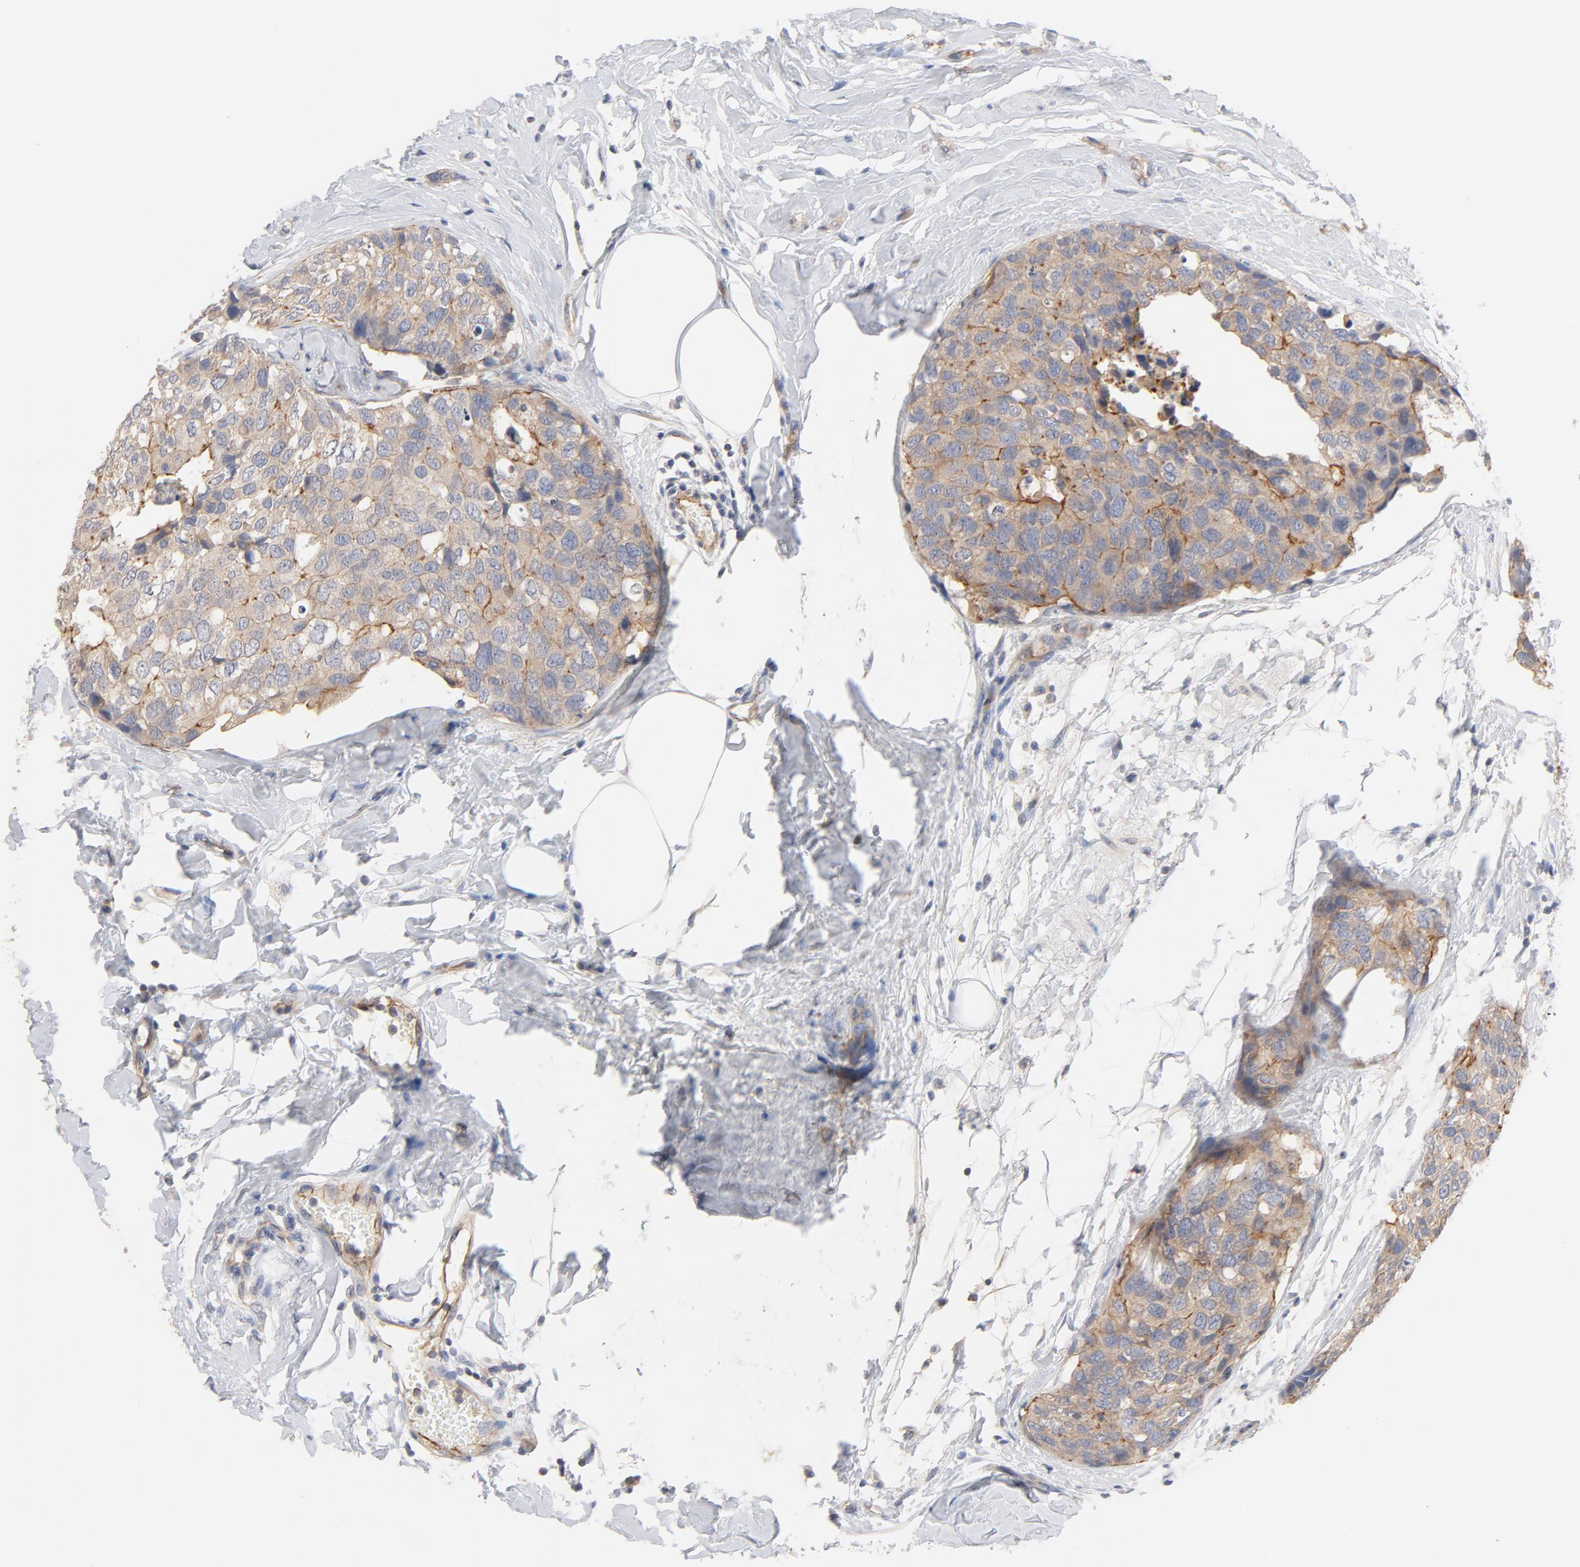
{"staining": {"intensity": "moderate", "quantity": "25%-75%", "location": "cytoplasmic/membranous"}, "tissue": "breast cancer", "cell_type": "Tumor cells", "image_type": "cancer", "snomed": [{"axis": "morphology", "description": "Normal tissue, NOS"}, {"axis": "morphology", "description": "Duct carcinoma"}, {"axis": "topography", "description": "Breast"}], "caption": "A brown stain shows moderate cytoplasmic/membranous positivity of a protein in infiltrating ductal carcinoma (breast) tumor cells.", "gene": "STRN3", "patient": {"sex": "female", "age": 50}}